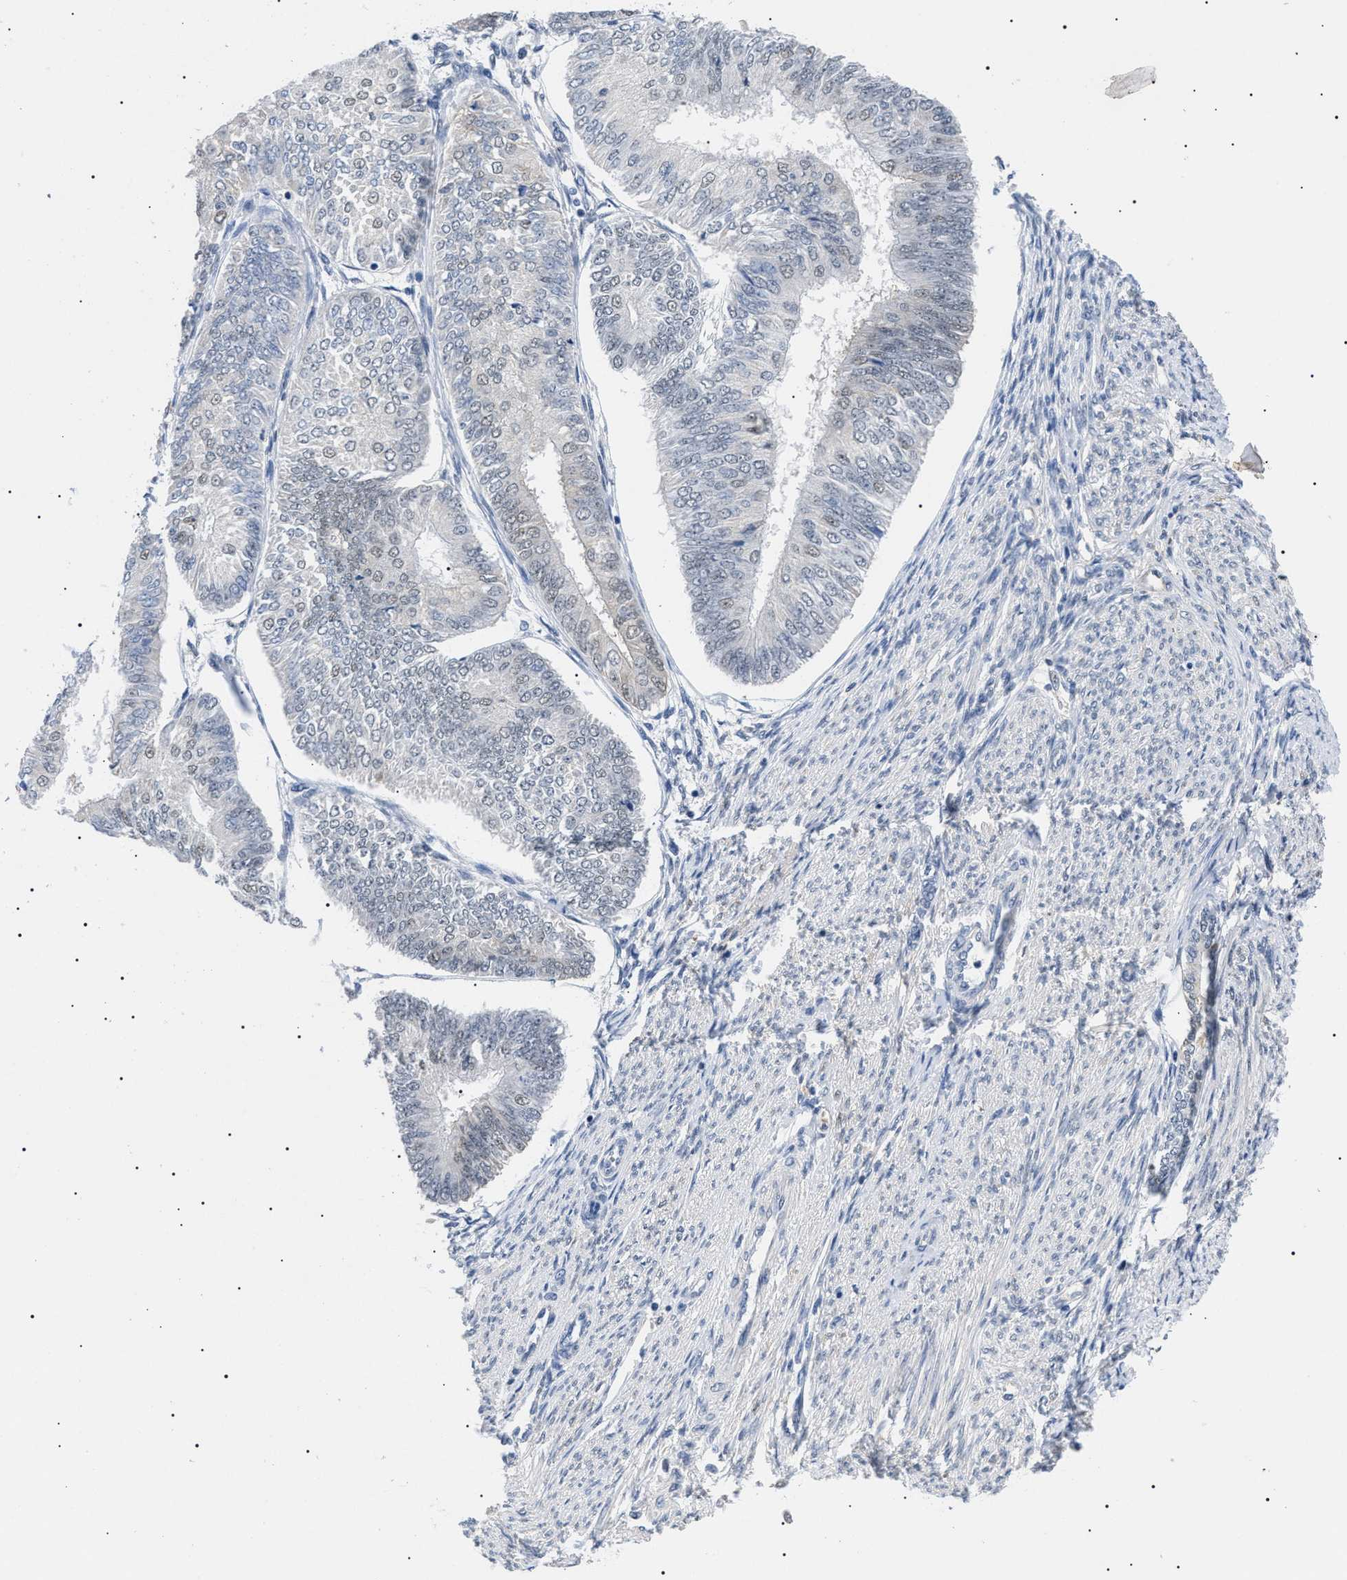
{"staining": {"intensity": "negative", "quantity": "none", "location": "none"}, "tissue": "endometrial cancer", "cell_type": "Tumor cells", "image_type": "cancer", "snomed": [{"axis": "morphology", "description": "Adenocarcinoma, NOS"}, {"axis": "topography", "description": "Endometrium"}], "caption": "This is an immunohistochemistry (IHC) histopathology image of human endometrial cancer. There is no staining in tumor cells.", "gene": "PRRT2", "patient": {"sex": "female", "age": 58}}